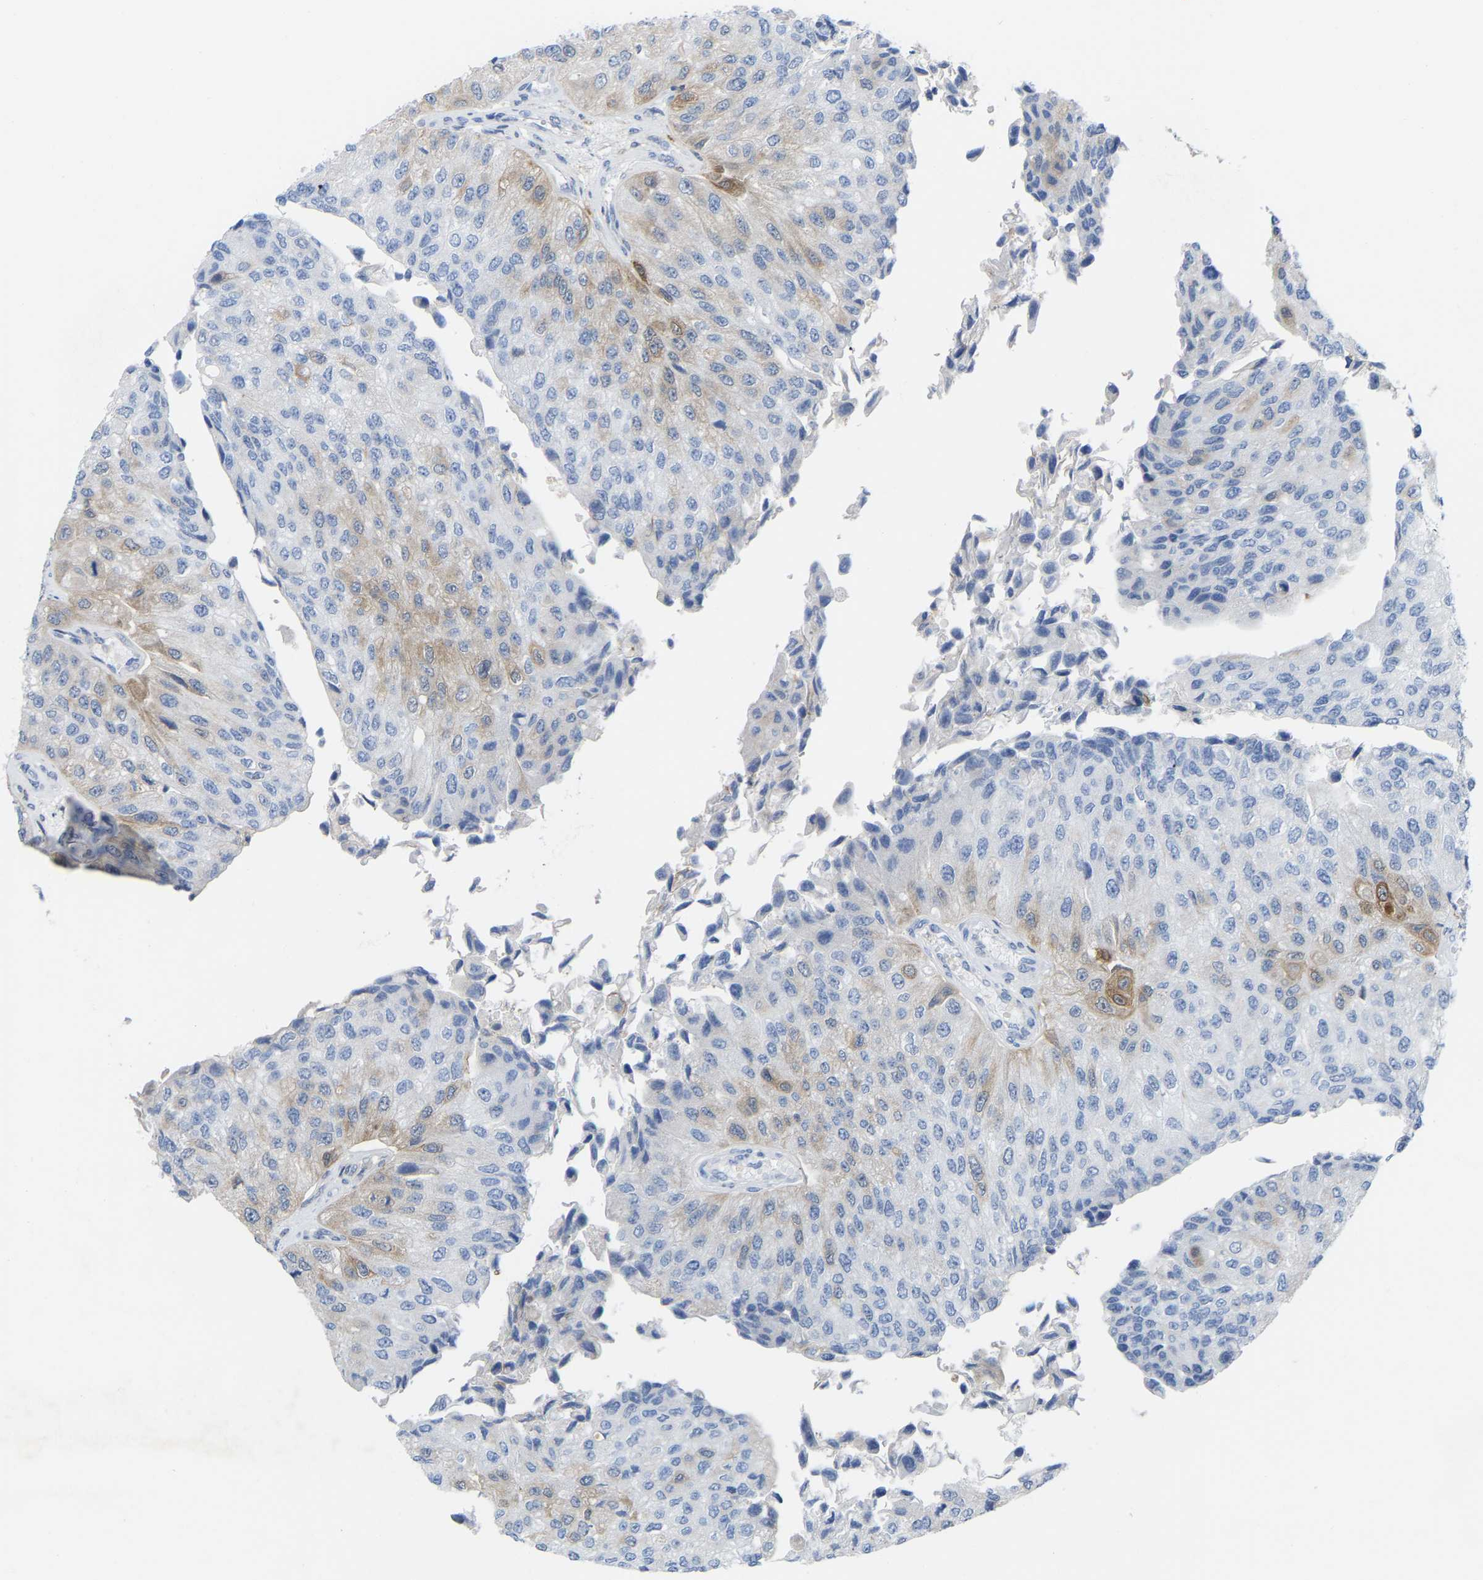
{"staining": {"intensity": "moderate", "quantity": "<25%", "location": "cytoplasmic/membranous"}, "tissue": "urothelial cancer", "cell_type": "Tumor cells", "image_type": "cancer", "snomed": [{"axis": "morphology", "description": "Urothelial carcinoma, High grade"}, {"axis": "topography", "description": "Kidney"}, {"axis": "topography", "description": "Urinary bladder"}], "caption": "Tumor cells show moderate cytoplasmic/membranous positivity in about <25% of cells in urothelial cancer.", "gene": "ABTB2", "patient": {"sex": "male", "age": 77}}